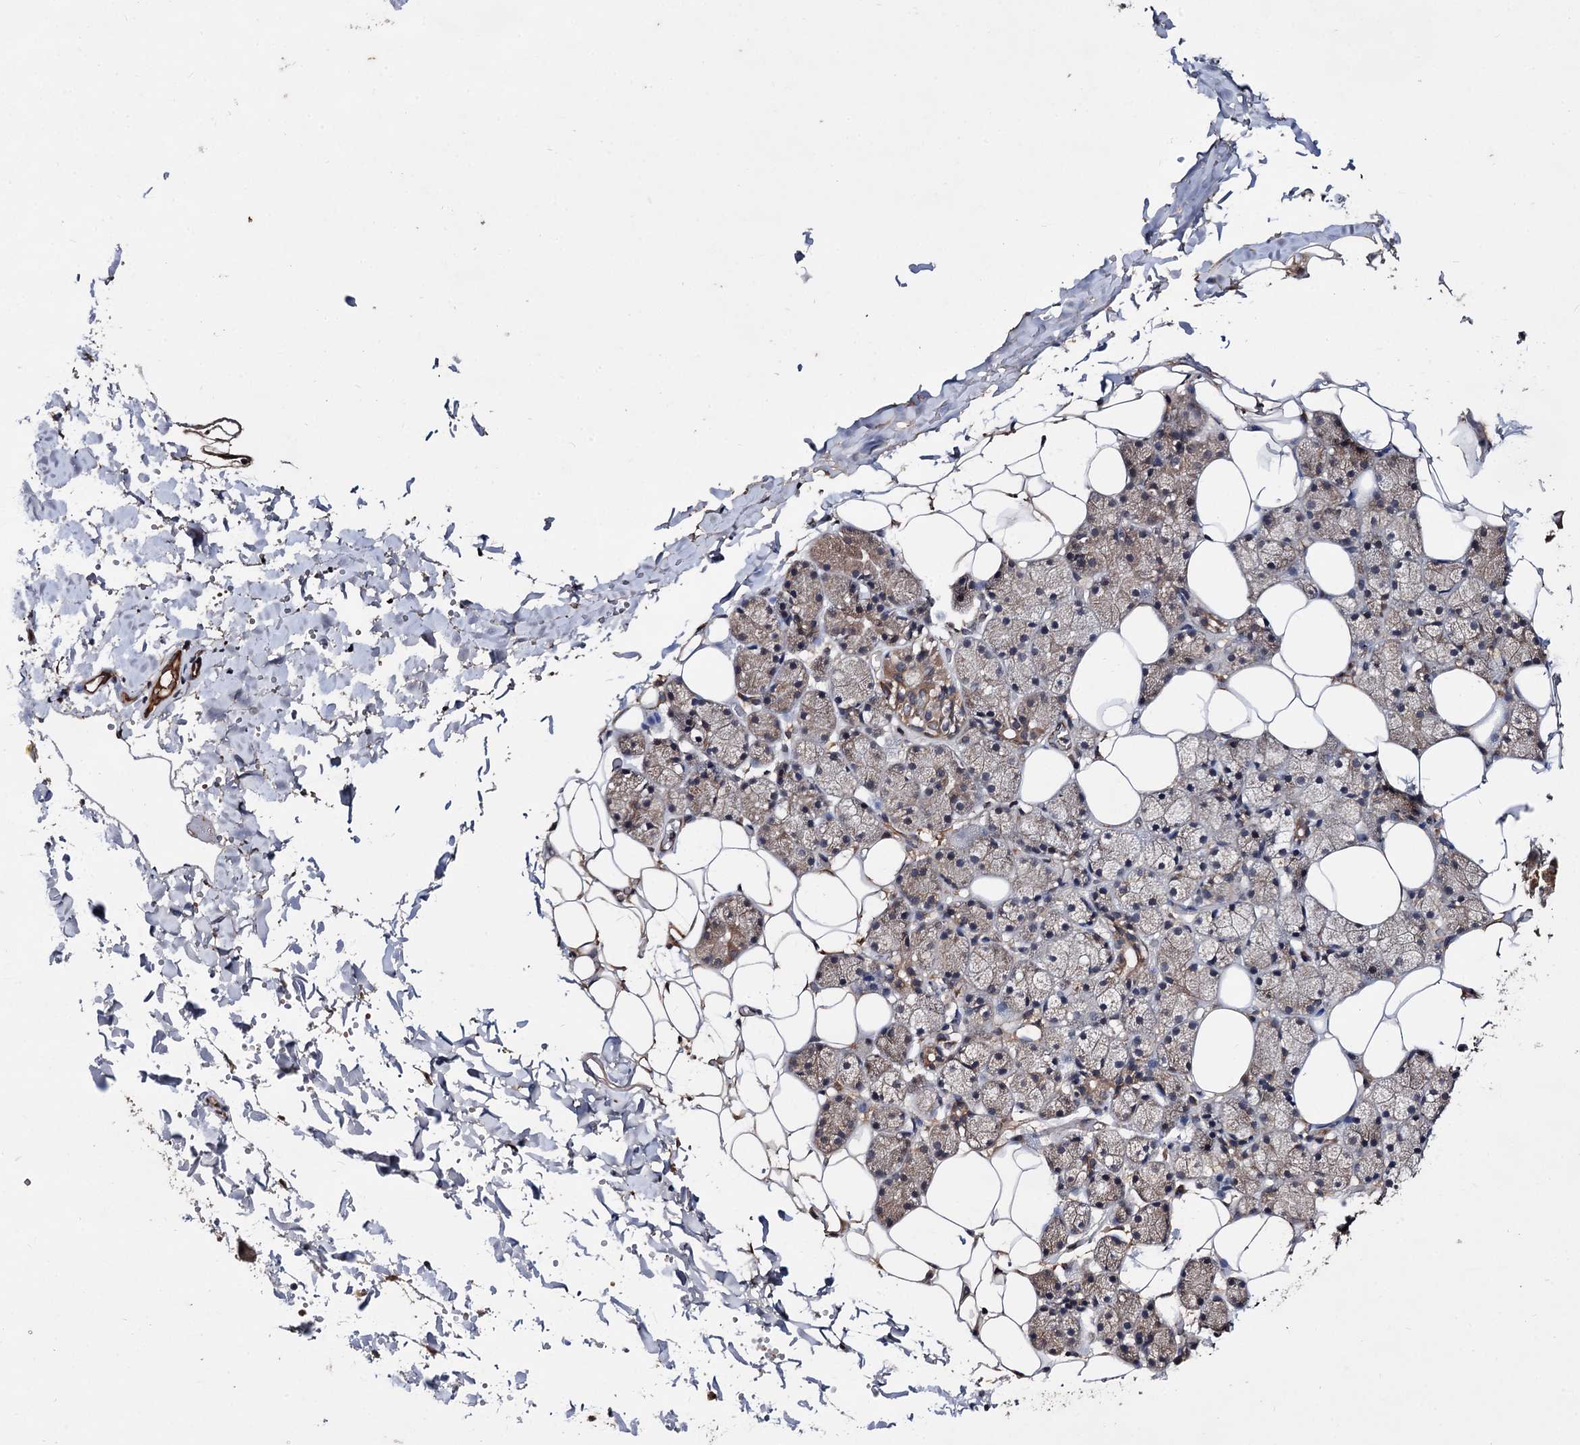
{"staining": {"intensity": "moderate", "quantity": "<25%", "location": "cytoplasmic/membranous"}, "tissue": "salivary gland", "cell_type": "Glandular cells", "image_type": "normal", "snomed": [{"axis": "morphology", "description": "Normal tissue, NOS"}, {"axis": "topography", "description": "Salivary gland"}], "caption": "Protein staining of unremarkable salivary gland exhibits moderate cytoplasmic/membranous staining in approximately <25% of glandular cells.", "gene": "TEX9", "patient": {"sex": "female", "age": 33}}